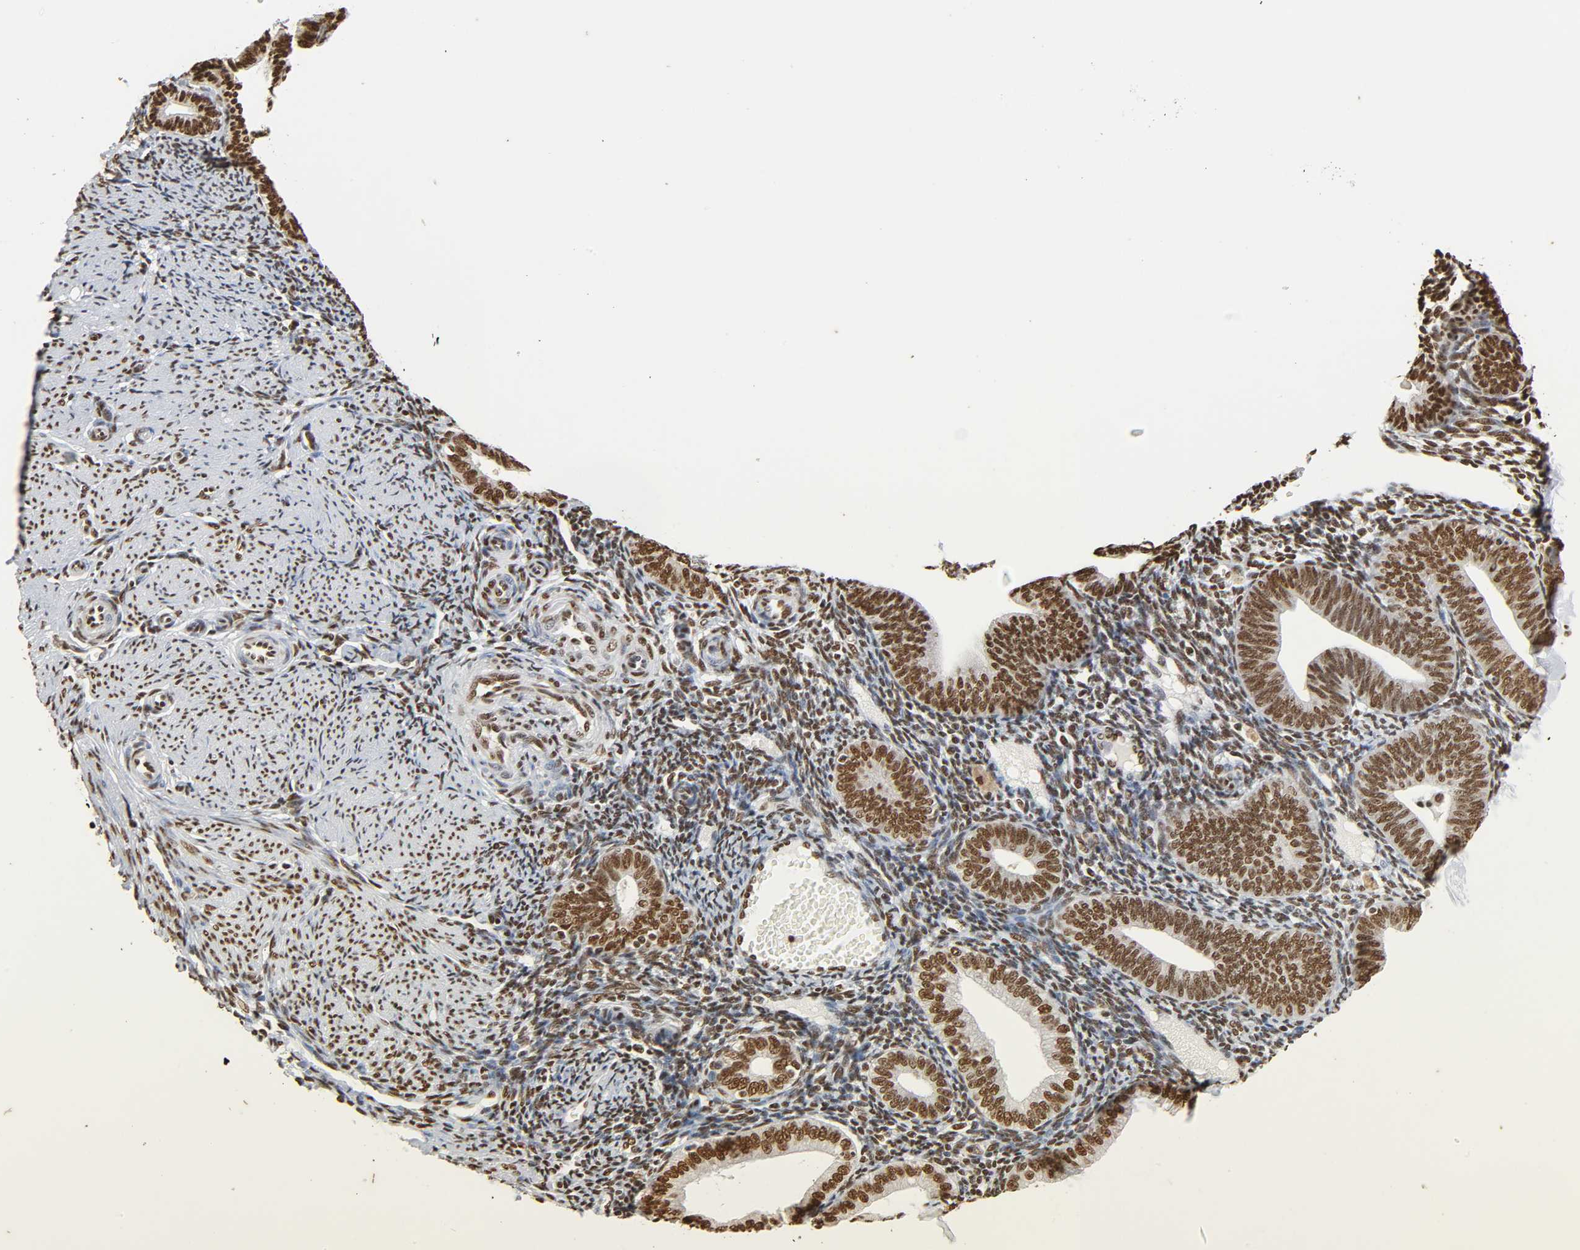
{"staining": {"intensity": "strong", "quantity": ">75%", "location": "nuclear"}, "tissue": "endometrium", "cell_type": "Cells in endometrial stroma", "image_type": "normal", "snomed": [{"axis": "morphology", "description": "Normal tissue, NOS"}, {"axis": "topography", "description": "Endometrium"}], "caption": "This histopathology image displays immunohistochemistry staining of normal endometrium, with high strong nuclear staining in about >75% of cells in endometrial stroma.", "gene": "HNRNPC", "patient": {"sex": "female", "age": 61}}